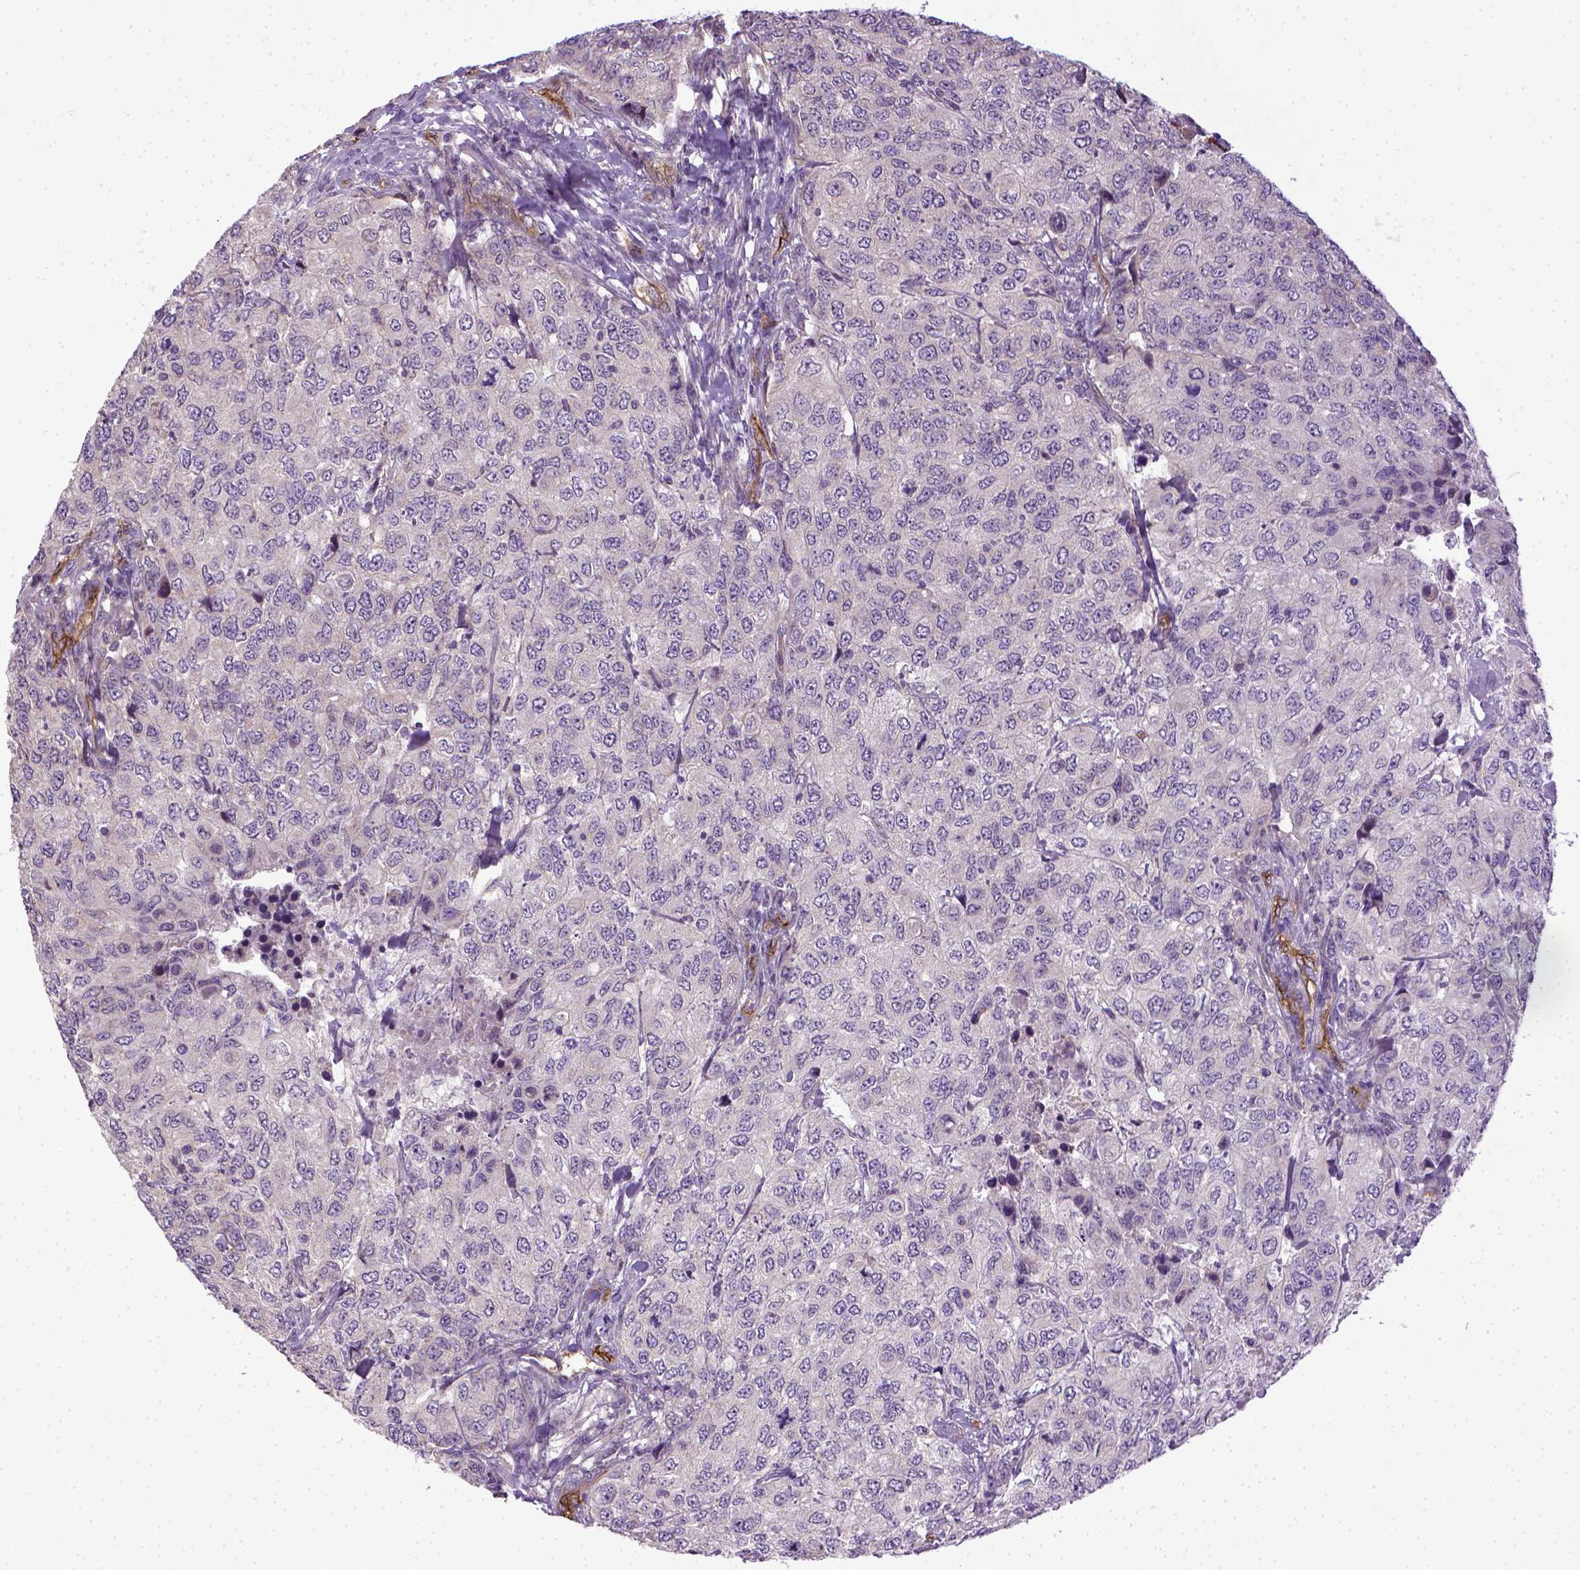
{"staining": {"intensity": "negative", "quantity": "none", "location": "none"}, "tissue": "urothelial cancer", "cell_type": "Tumor cells", "image_type": "cancer", "snomed": [{"axis": "morphology", "description": "Urothelial carcinoma, High grade"}, {"axis": "topography", "description": "Urinary bladder"}], "caption": "Histopathology image shows no protein expression in tumor cells of urothelial cancer tissue.", "gene": "ENG", "patient": {"sex": "female", "age": 78}}